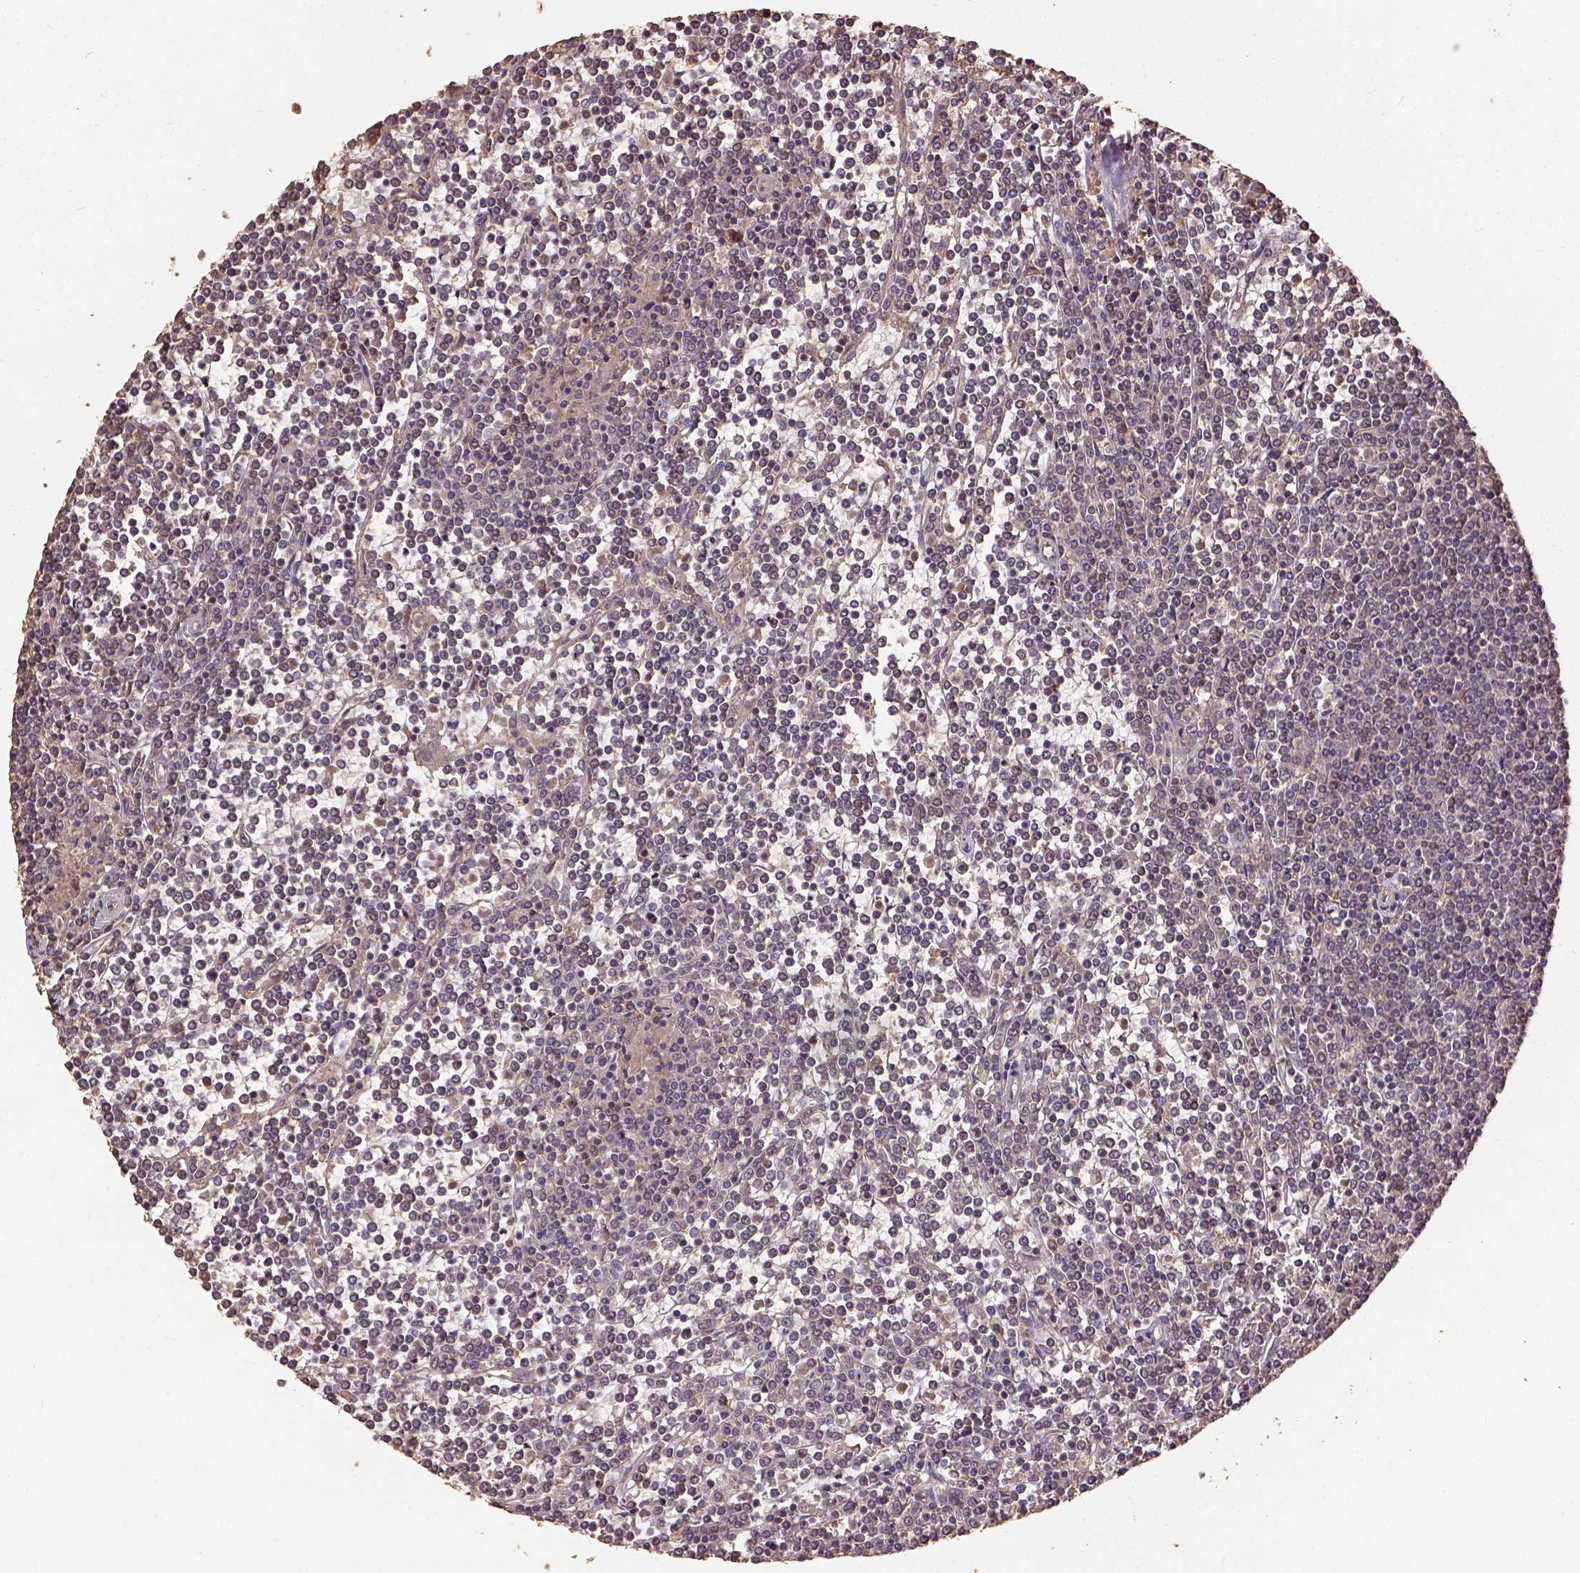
{"staining": {"intensity": "weak", "quantity": ">75%", "location": "cytoplasmic/membranous"}, "tissue": "lymphoma", "cell_type": "Tumor cells", "image_type": "cancer", "snomed": [{"axis": "morphology", "description": "Malignant lymphoma, non-Hodgkin's type, Low grade"}, {"axis": "topography", "description": "Spleen"}], "caption": "The micrograph shows immunohistochemical staining of malignant lymphoma, non-Hodgkin's type (low-grade). There is weak cytoplasmic/membranous staining is seen in approximately >75% of tumor cells. The staining is performed using DAB (3,3'-diaminobenzidine) brown chromogen to label protein expression. The nuclei are counter-stained blue using hematoxylin.", "gene": "ATP1B3", "patient": {"sex": "female", "age": 19}}